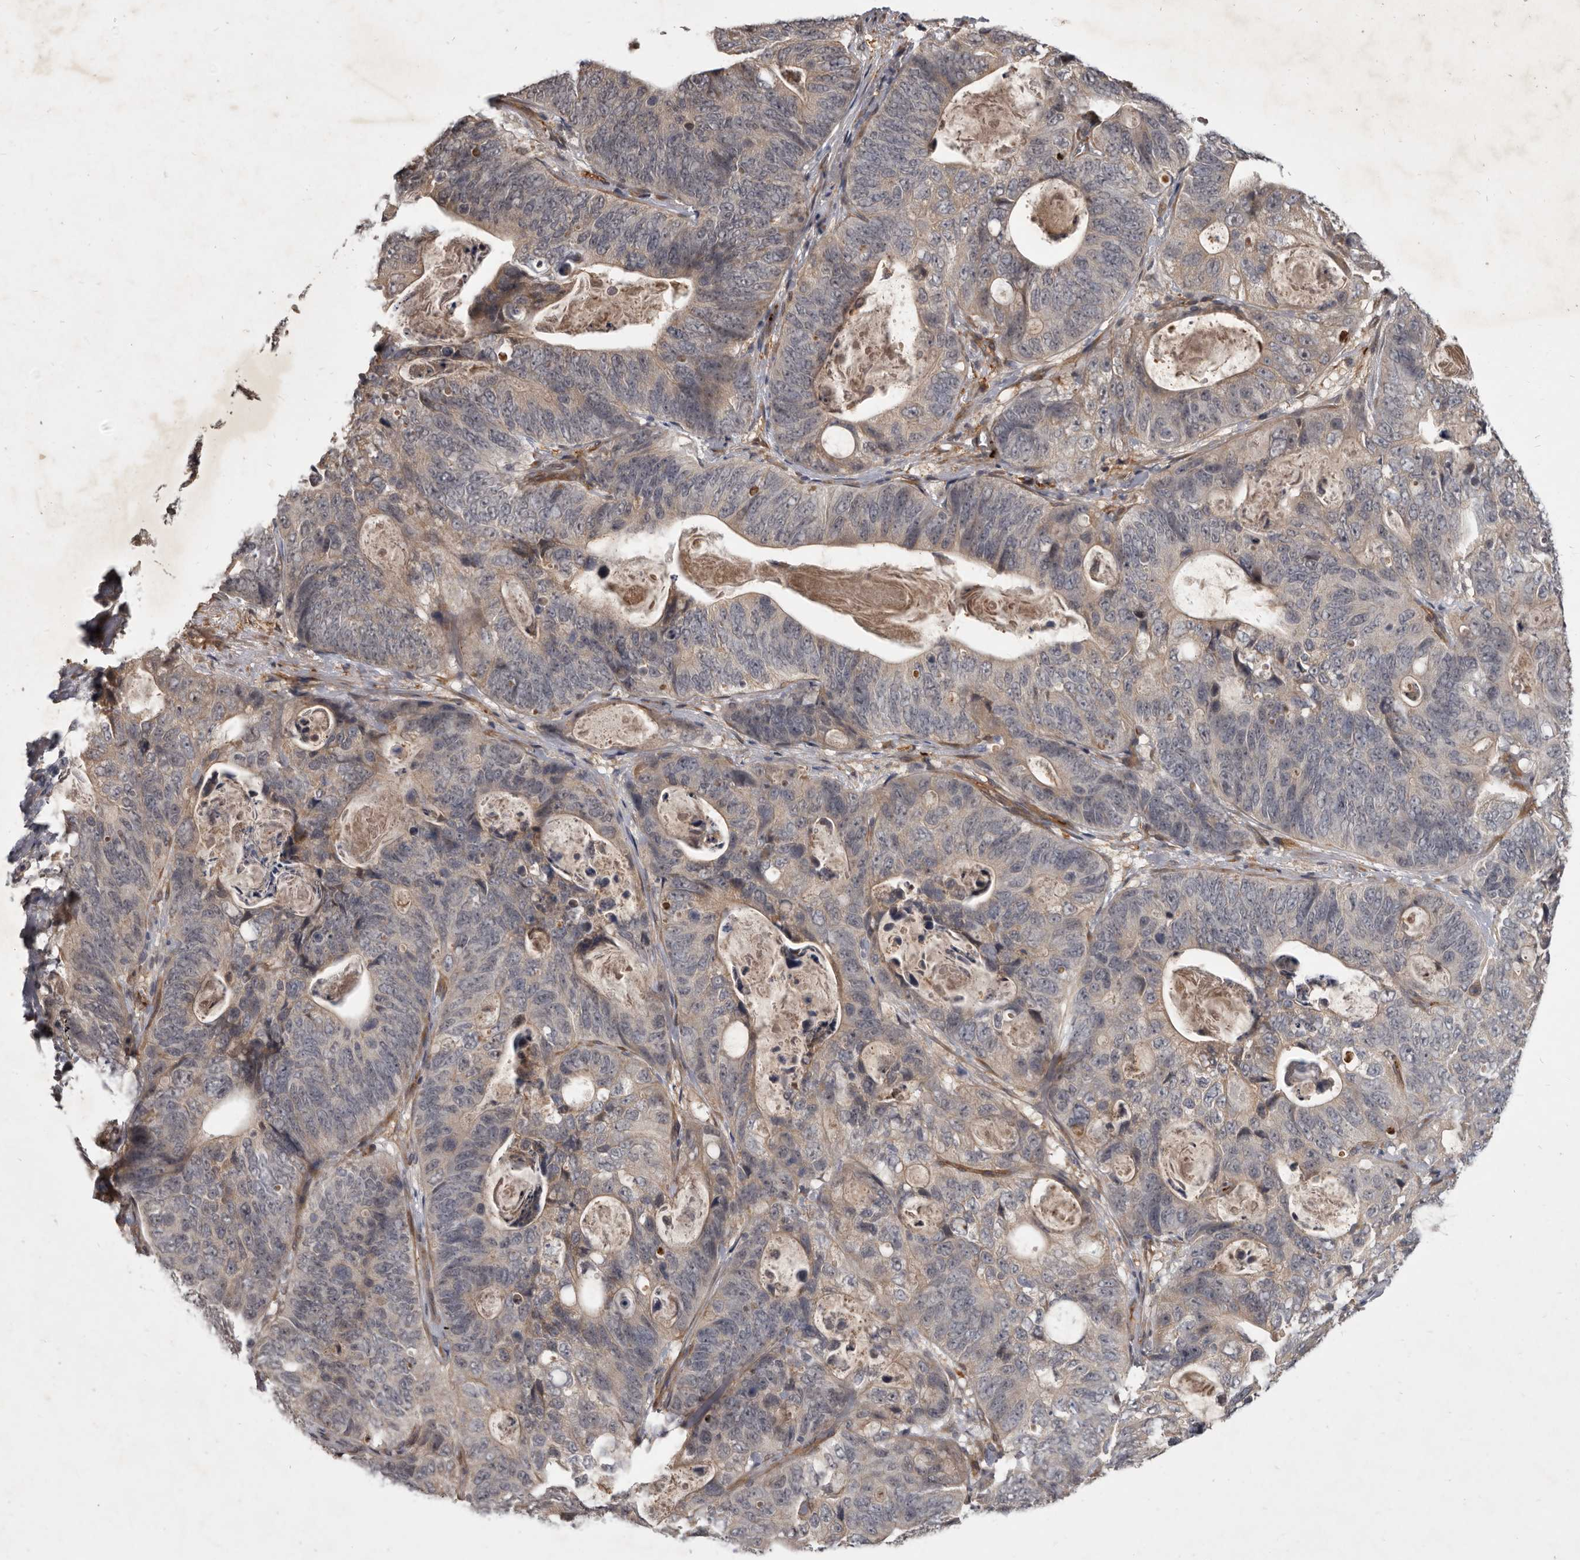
{"staining": {"intensity": "weak", "quantity": "<25%", "location": "cytoplasmic/membranous"}, "tissue": "stomach cancer", "cell_type": "Tumor cells", "image_type": "cancer", "snomed": [{"axis": "morphology", "description": "Normal tissue, NOS"}, {"axis": "morphology", "description": "Adenocarcinoma, NOS"}, {"axis": "topography", "description": "Stomach"}], "caption": "Tumor cells show no significant expression in stomach adenocarcinoma.", "gene": "DNAJC28", "patient": {"sex": "female", "age": 89}}